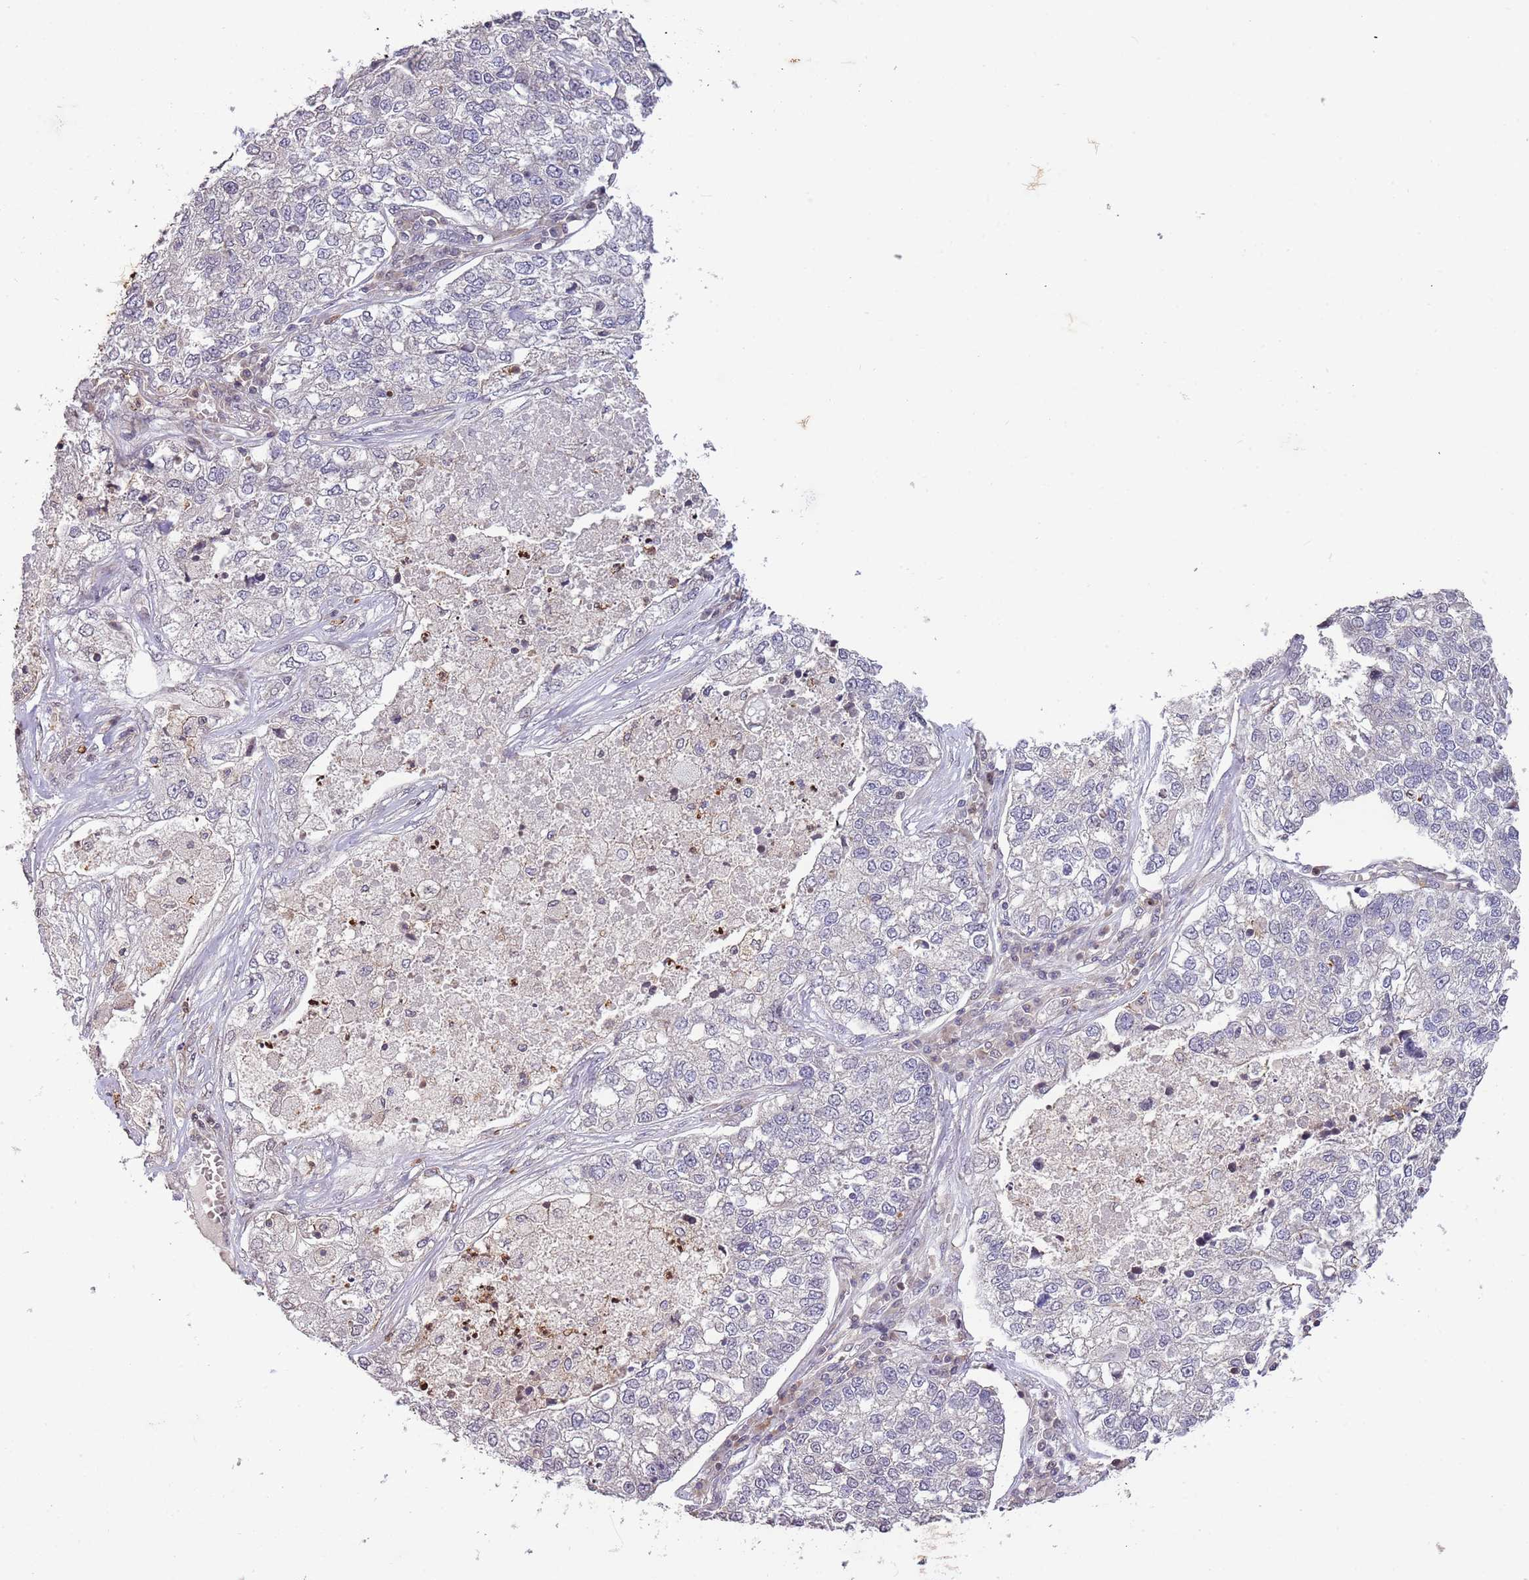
{"staining": {"intensity": "negative", "quantity": "none", "location": "none"}, "tissue": "lung cancer", "cell_type": "Tumor cells", "image_type": "cancer", "snomed": [{"axis": "morphology", "description": "Adenocarcinoma, NOS"}, {"axis": "topography", "description": "Lung"}], "caption": "IHC of lung cancer (adenocarcinoma) displays no staining in tumor cells.", "gene": "SLC16A4", "patient": {"sex": "male", "age": 49}}